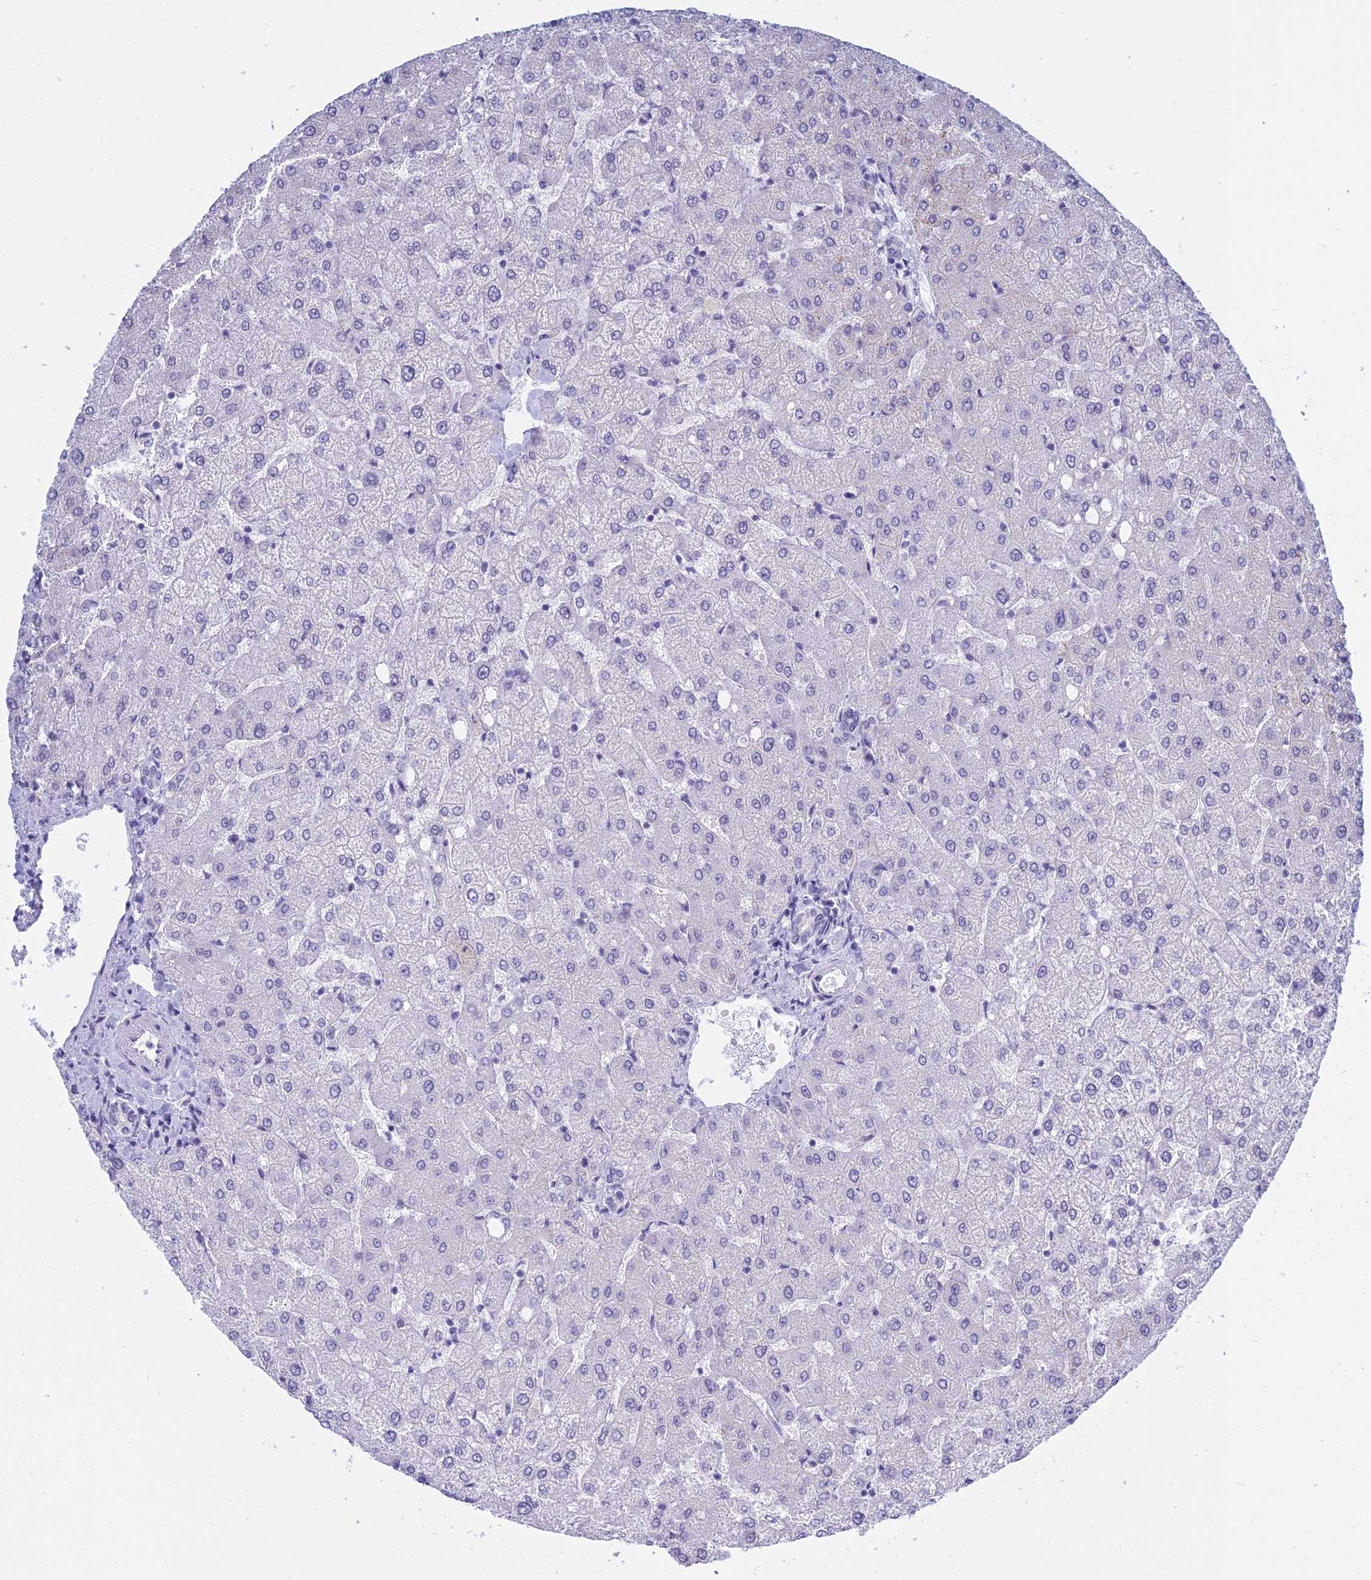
{"staining": {"intensity": "negative", "quantity": "none", "location": "none"}, "tissue": "liver", "cell_type": "Cholangiocytes", "image_type": "normal", "snomed": [{"axis": "morphology", "description": "Normal tissue, NOS"}, {"axis": "topography", "description": "Liver"}], "caption": "Normal liver was stained to show a protein in brown. There is no significant expression in cholangiocytes. Nuclei are stained in blue.", "gene": "KLF14", "patient": {"sex": "female", "age": 54}}